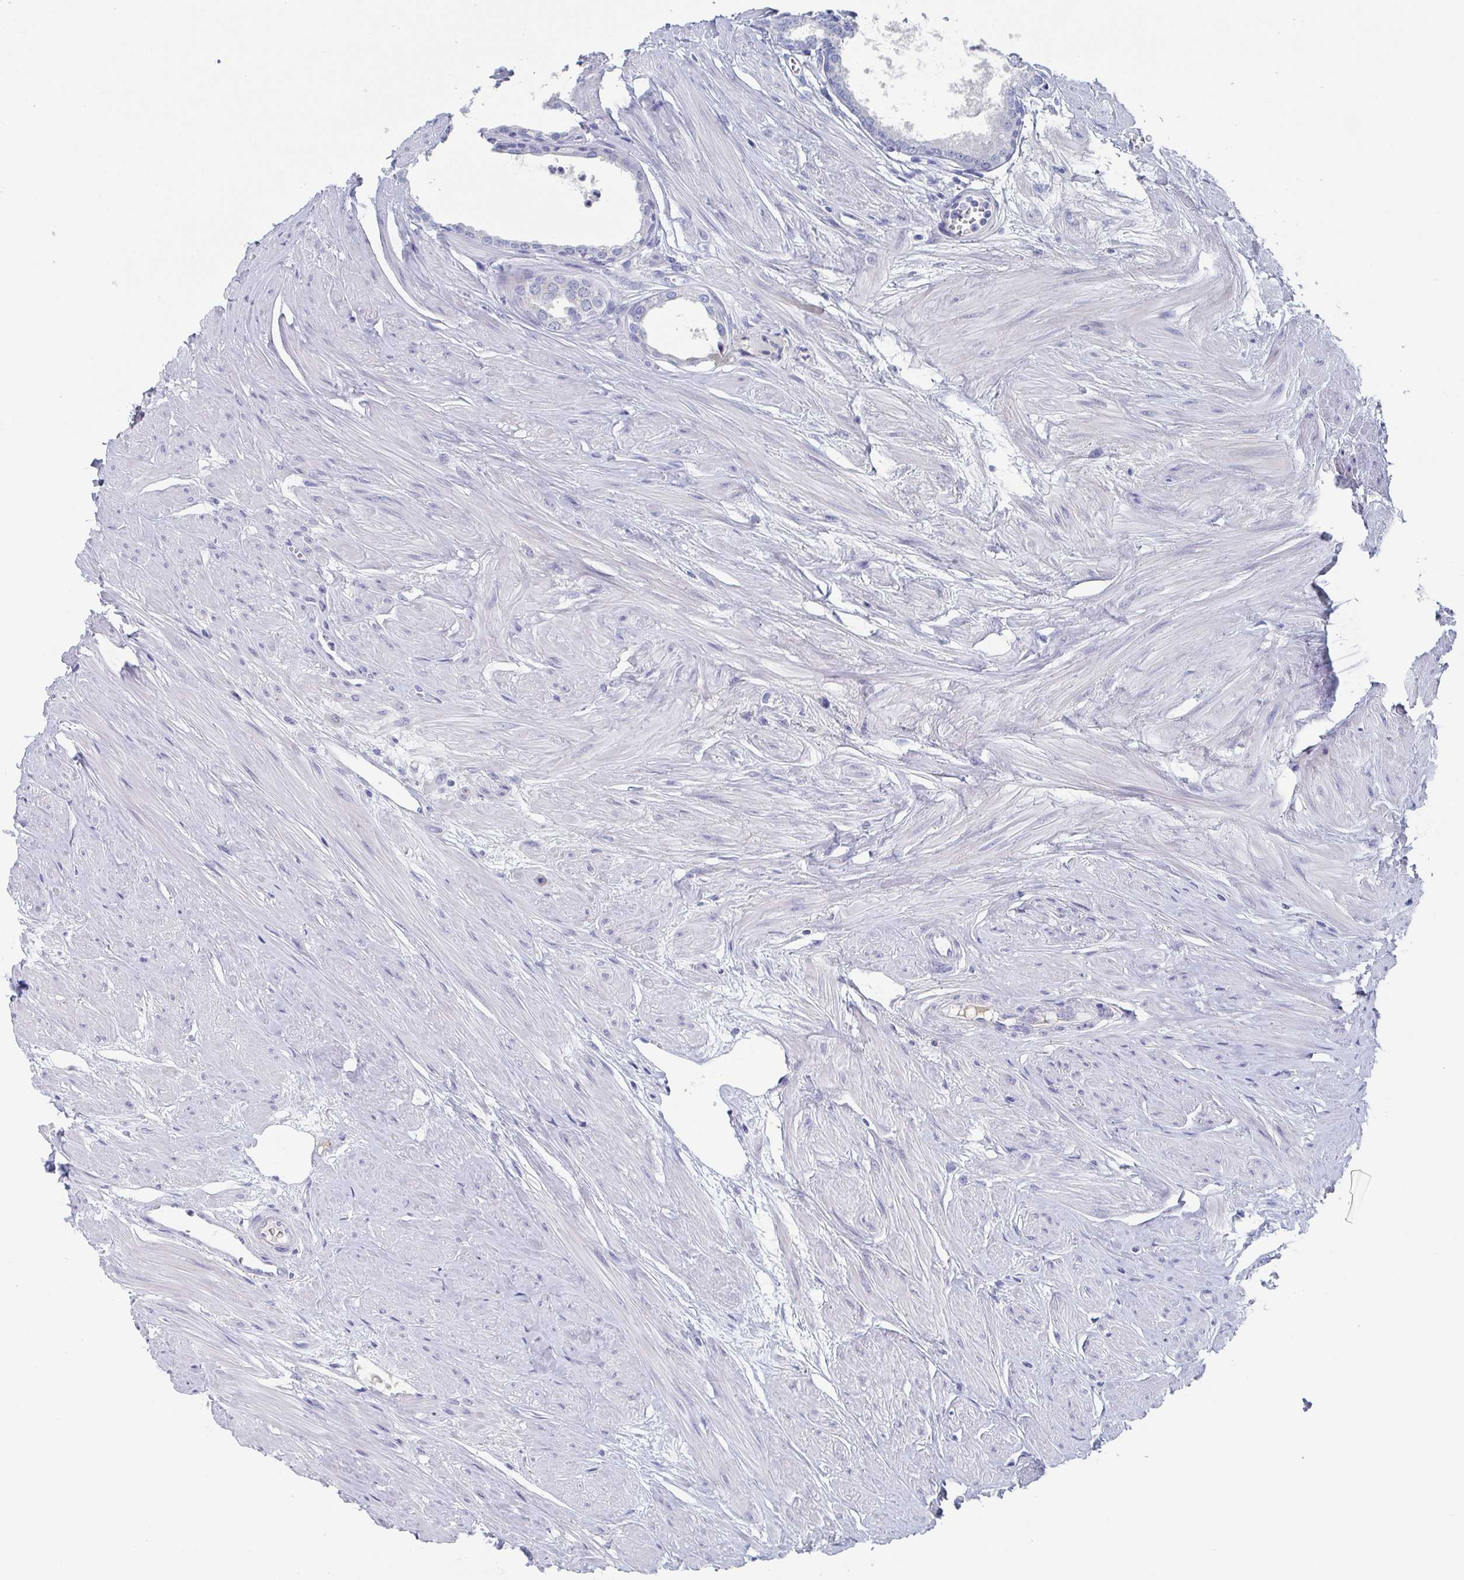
{"staining": {"intensity": "negative", "quantity": "none", "location": "none"}, "tissue": "prostate", "cell_type": "Glandular cells", "image_type": "normal", "snomed": [{"axis": "morphology", "description": "Normal tissue, NOS"}, {"axis": "topography", "description": "Prostate"}, {"axis": "topography", "description": "Peripheral nerve tissue"}], "caption": "An immunohistochemistry (IHC) photomicrograph of normal prostate is shown. There is no staining in glandular cells of prostate.", "gene": "NT5C3B", "patient": {"sex": "male", "age": 55}}